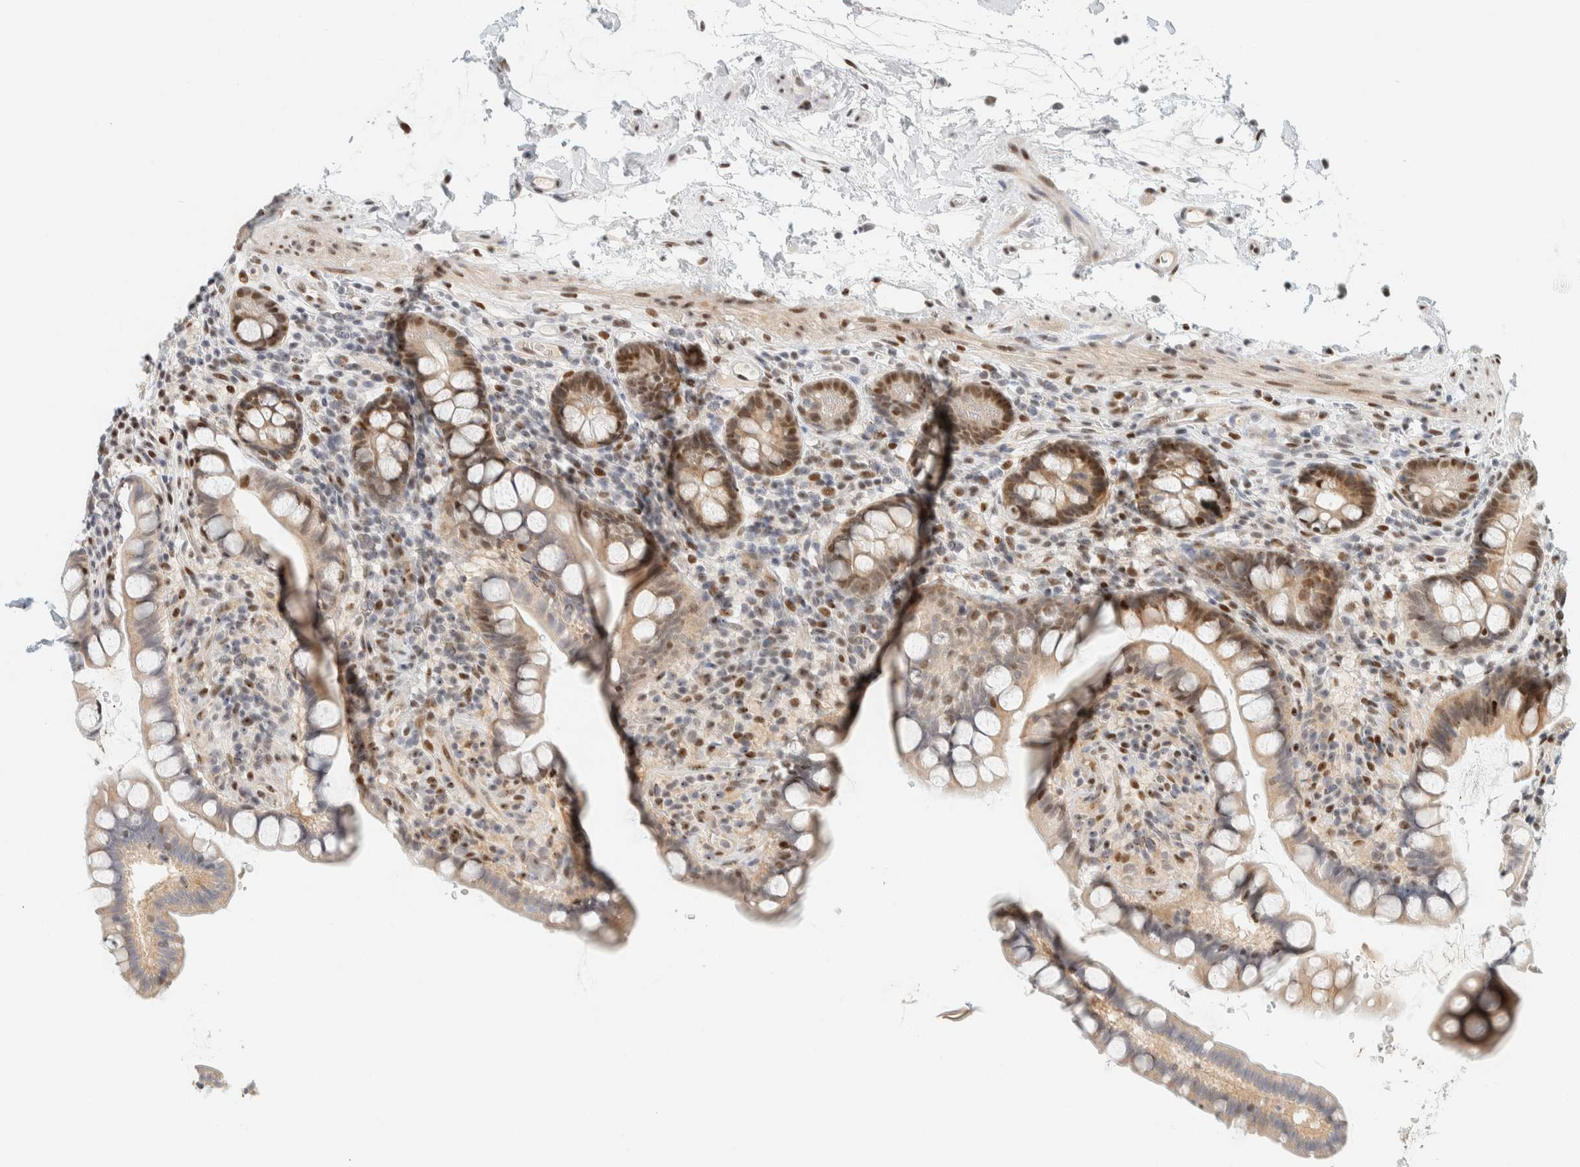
{"staining": {"intensity": "moderate", "quantity": "25%-75%", "location": "nuclear"}, "tissue": "small intestine", "cell_type": "Glandular cells", "image_type": "normal", "snomed": [{"axis": "morphology", "description": "Normal tissue, NOS"}, {"axis": "topography", "description": "Smooth muscle"}, {"axis": "topography", "description": "Small intestine"}], "caption": "Brown immunohistochemical staining in normal human small intestine reveals moderate nuclear staining in approximately 25%-75% of glandular cells.", "gene": "ZNF683", "patient": {"sex": "female", "age": 84}}